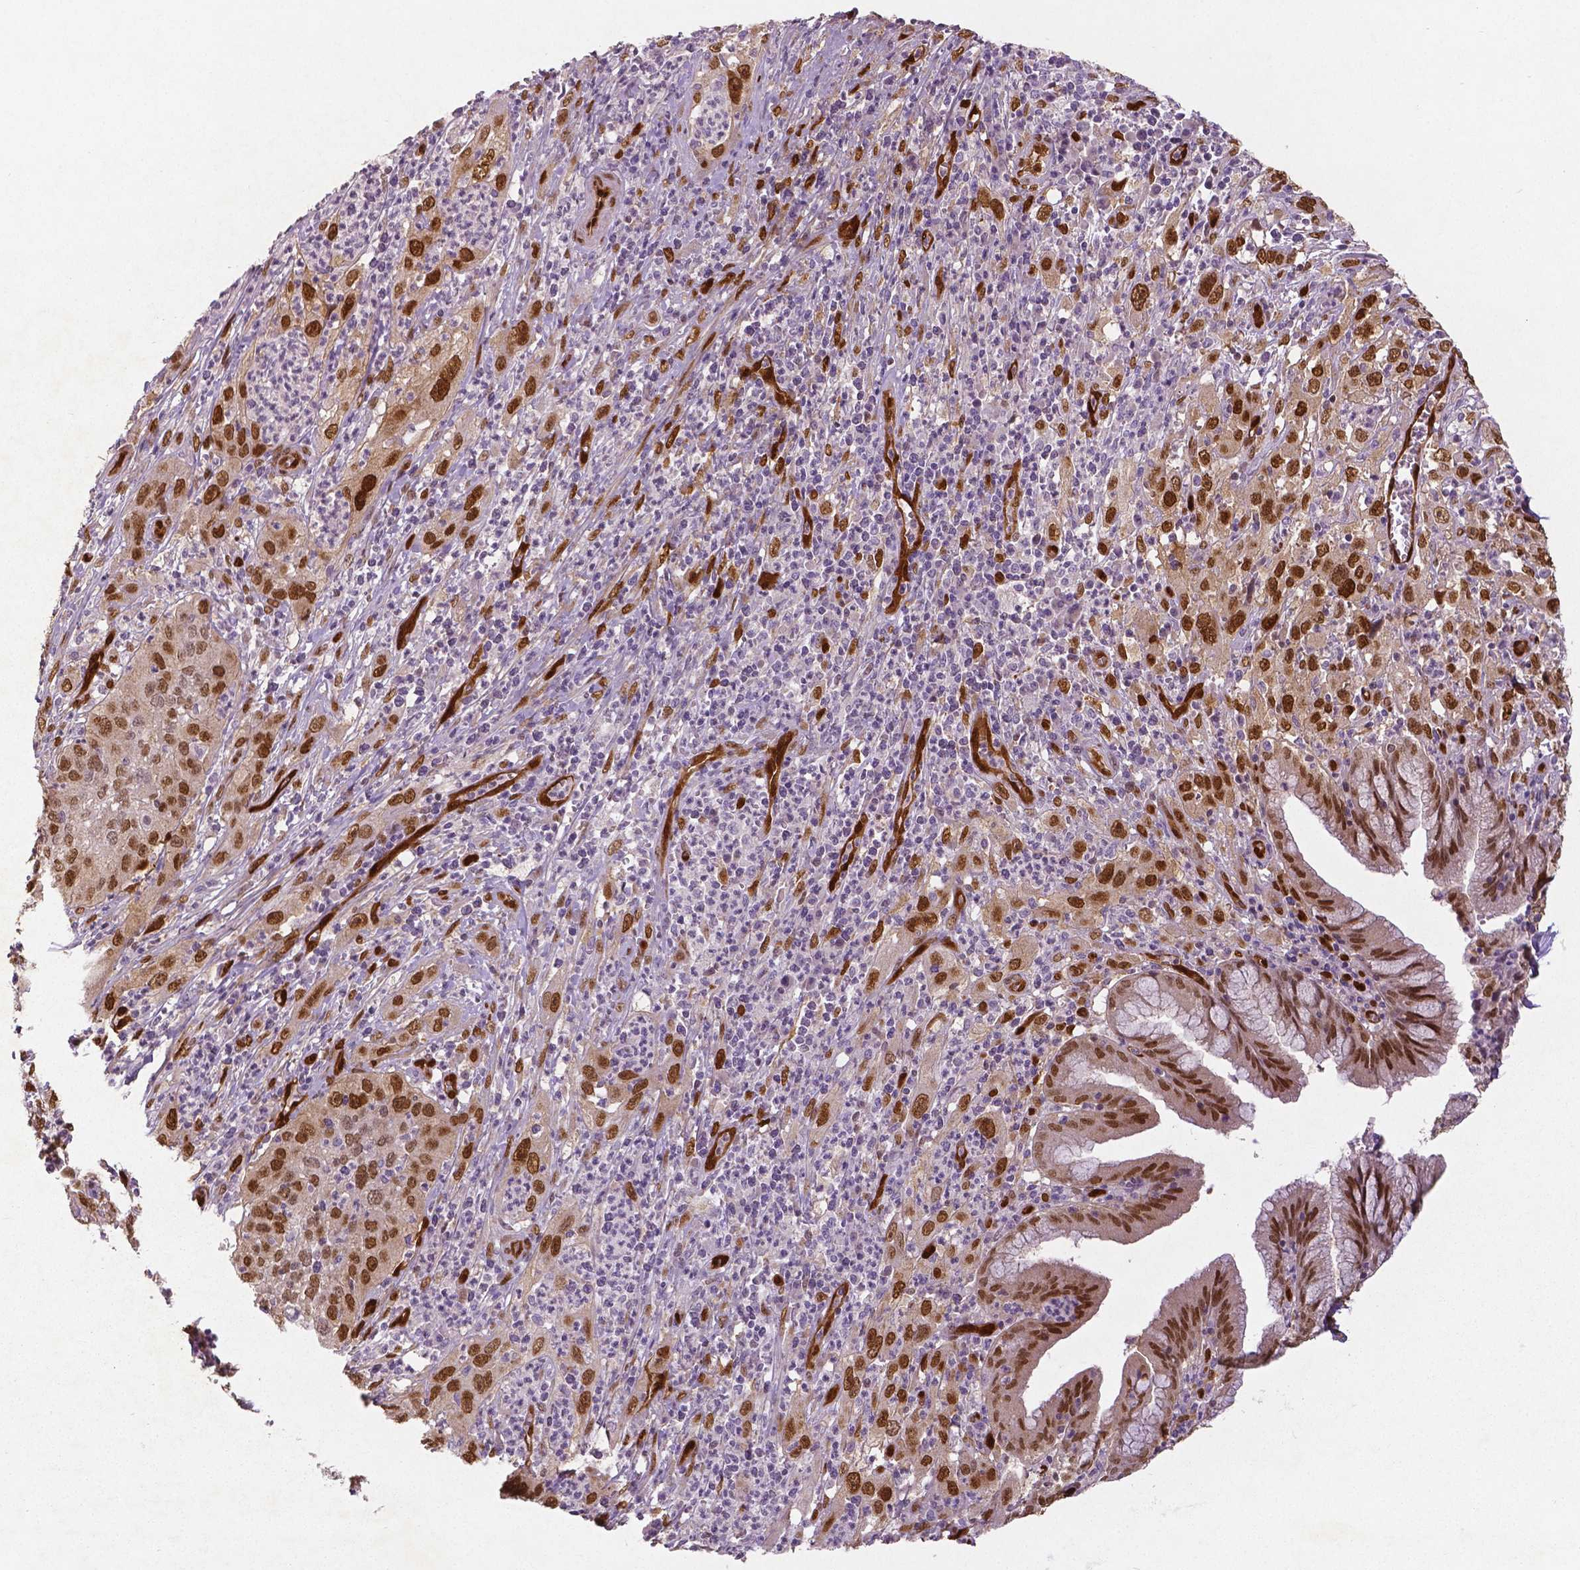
{"staining": {"intensity": "moderate", "quantity": ">75%", "location": "cytoplasmic/membranous,nuclear"}, "tissue": "cervical cancer", "cell_type": "Tumor cells", "image_type": "cancer", "snomed": [{"axis": "morphology", "description": "Squamous cell carcinoma, NOS"}, {"axis": "topography", "description": "Cervix"}], "caption": "The micrograph shows immunohistochemical staining of cervical cancer. There is moderate cytoplasmic/membranous and nuclear staining is appreciated in about >75% of tumor cells. (IHC, brightfield microscopy, high magnification).", "gene": "WWTR1", "patient": {"sex": "female", "age": 32}}